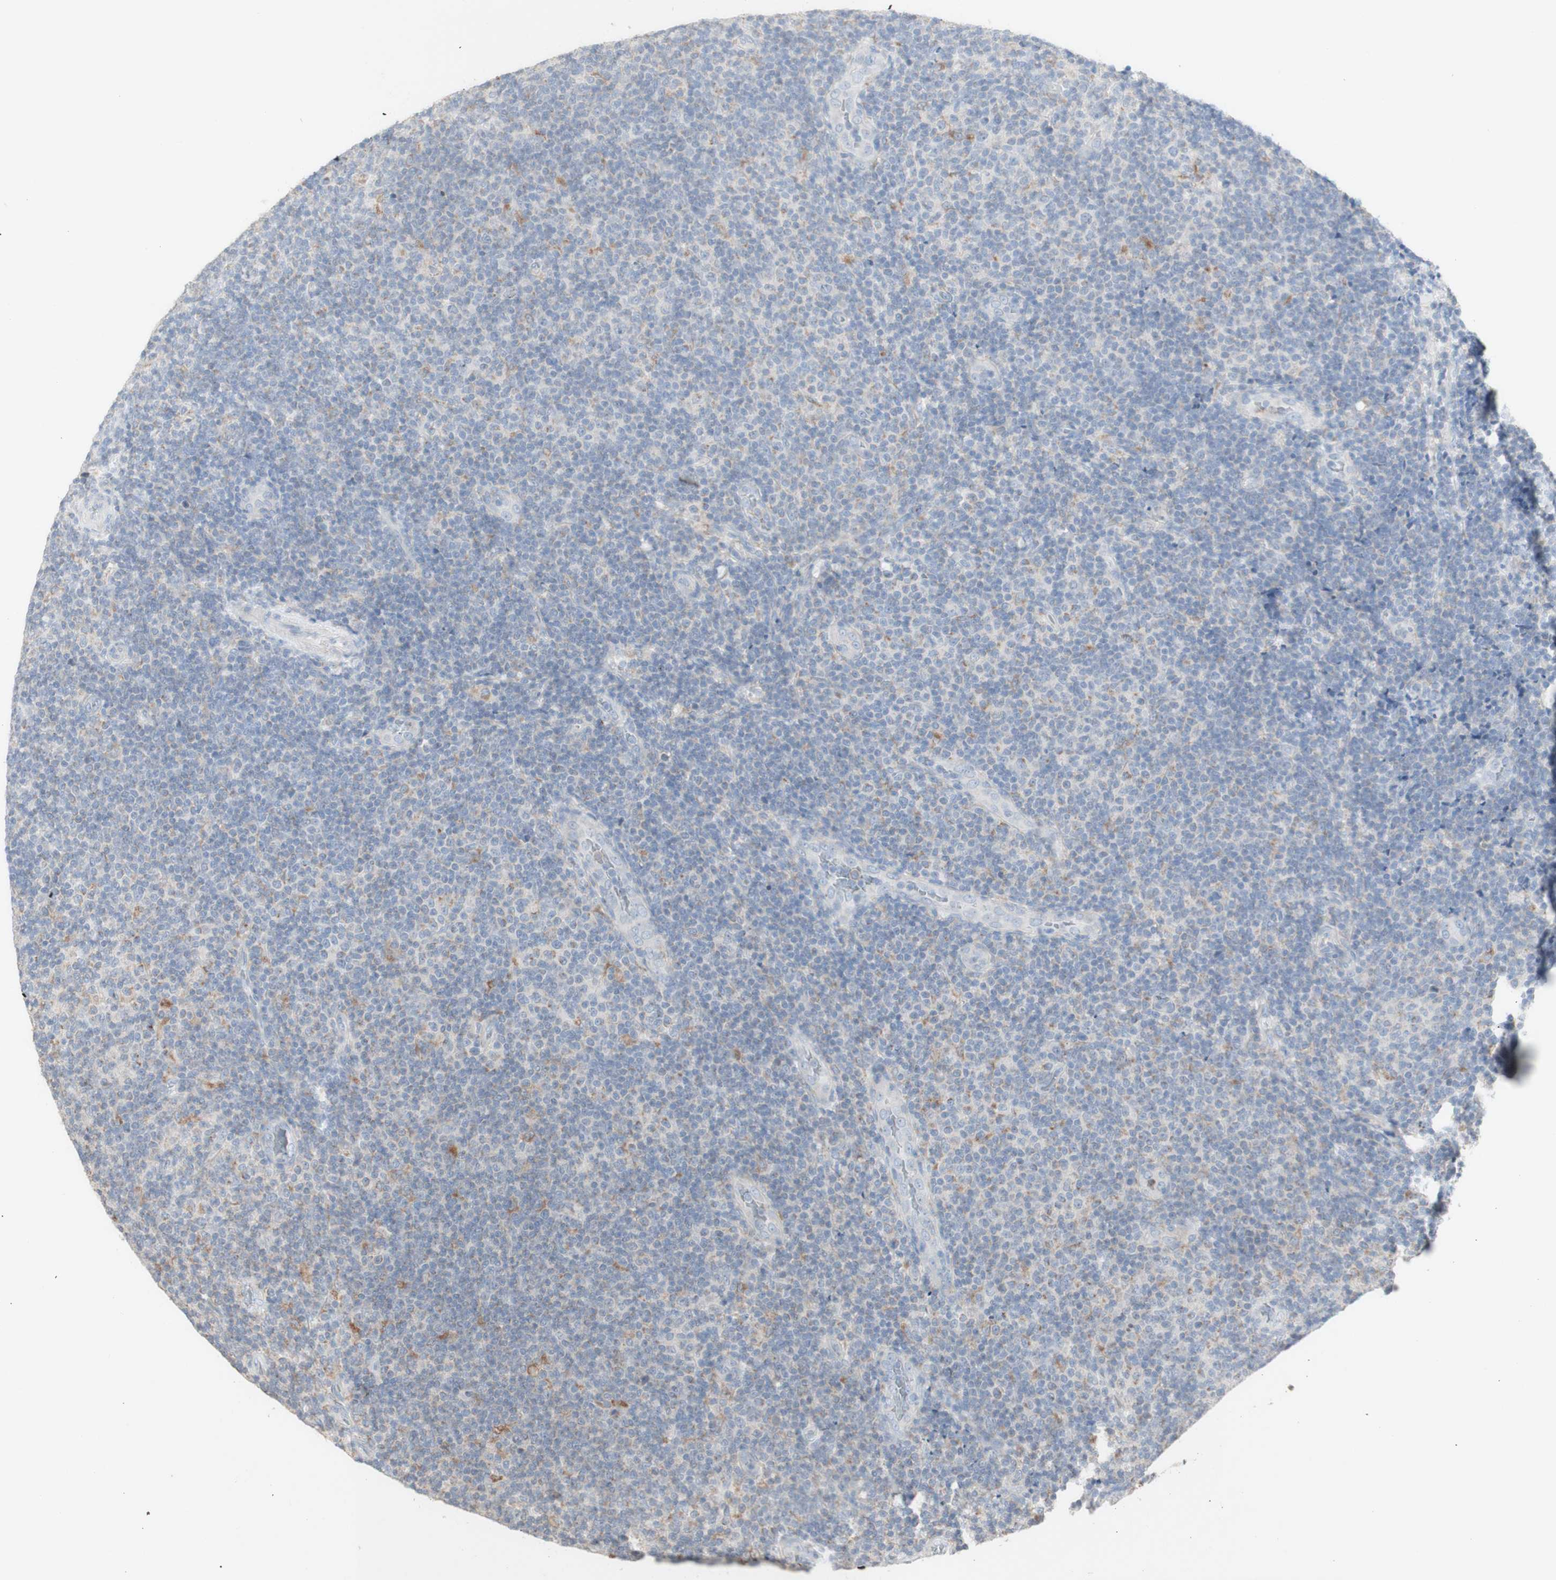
{"staining": {"intensity": "negative", "quantity": "none", "location": "none"}, "tissue": "lymphoma", "cell_type": "Tumor cells", "image_type": "cancer", "snomed": [{"axis": "morphology", "description": "Malignant lymphoma, non-Hodgkin's type, Low grade"}, {"axis": "topography", "description": "Lymph node"}], "caption": "The immunohistochemistry (IHC) micrograph has no significant expression in tumor cells of malignant lymphoma, non-Hodgkin's type (low-grade) tissue.", "gene": "ATP6V1B1", "patient": {"sex": "male", "age": 83}}